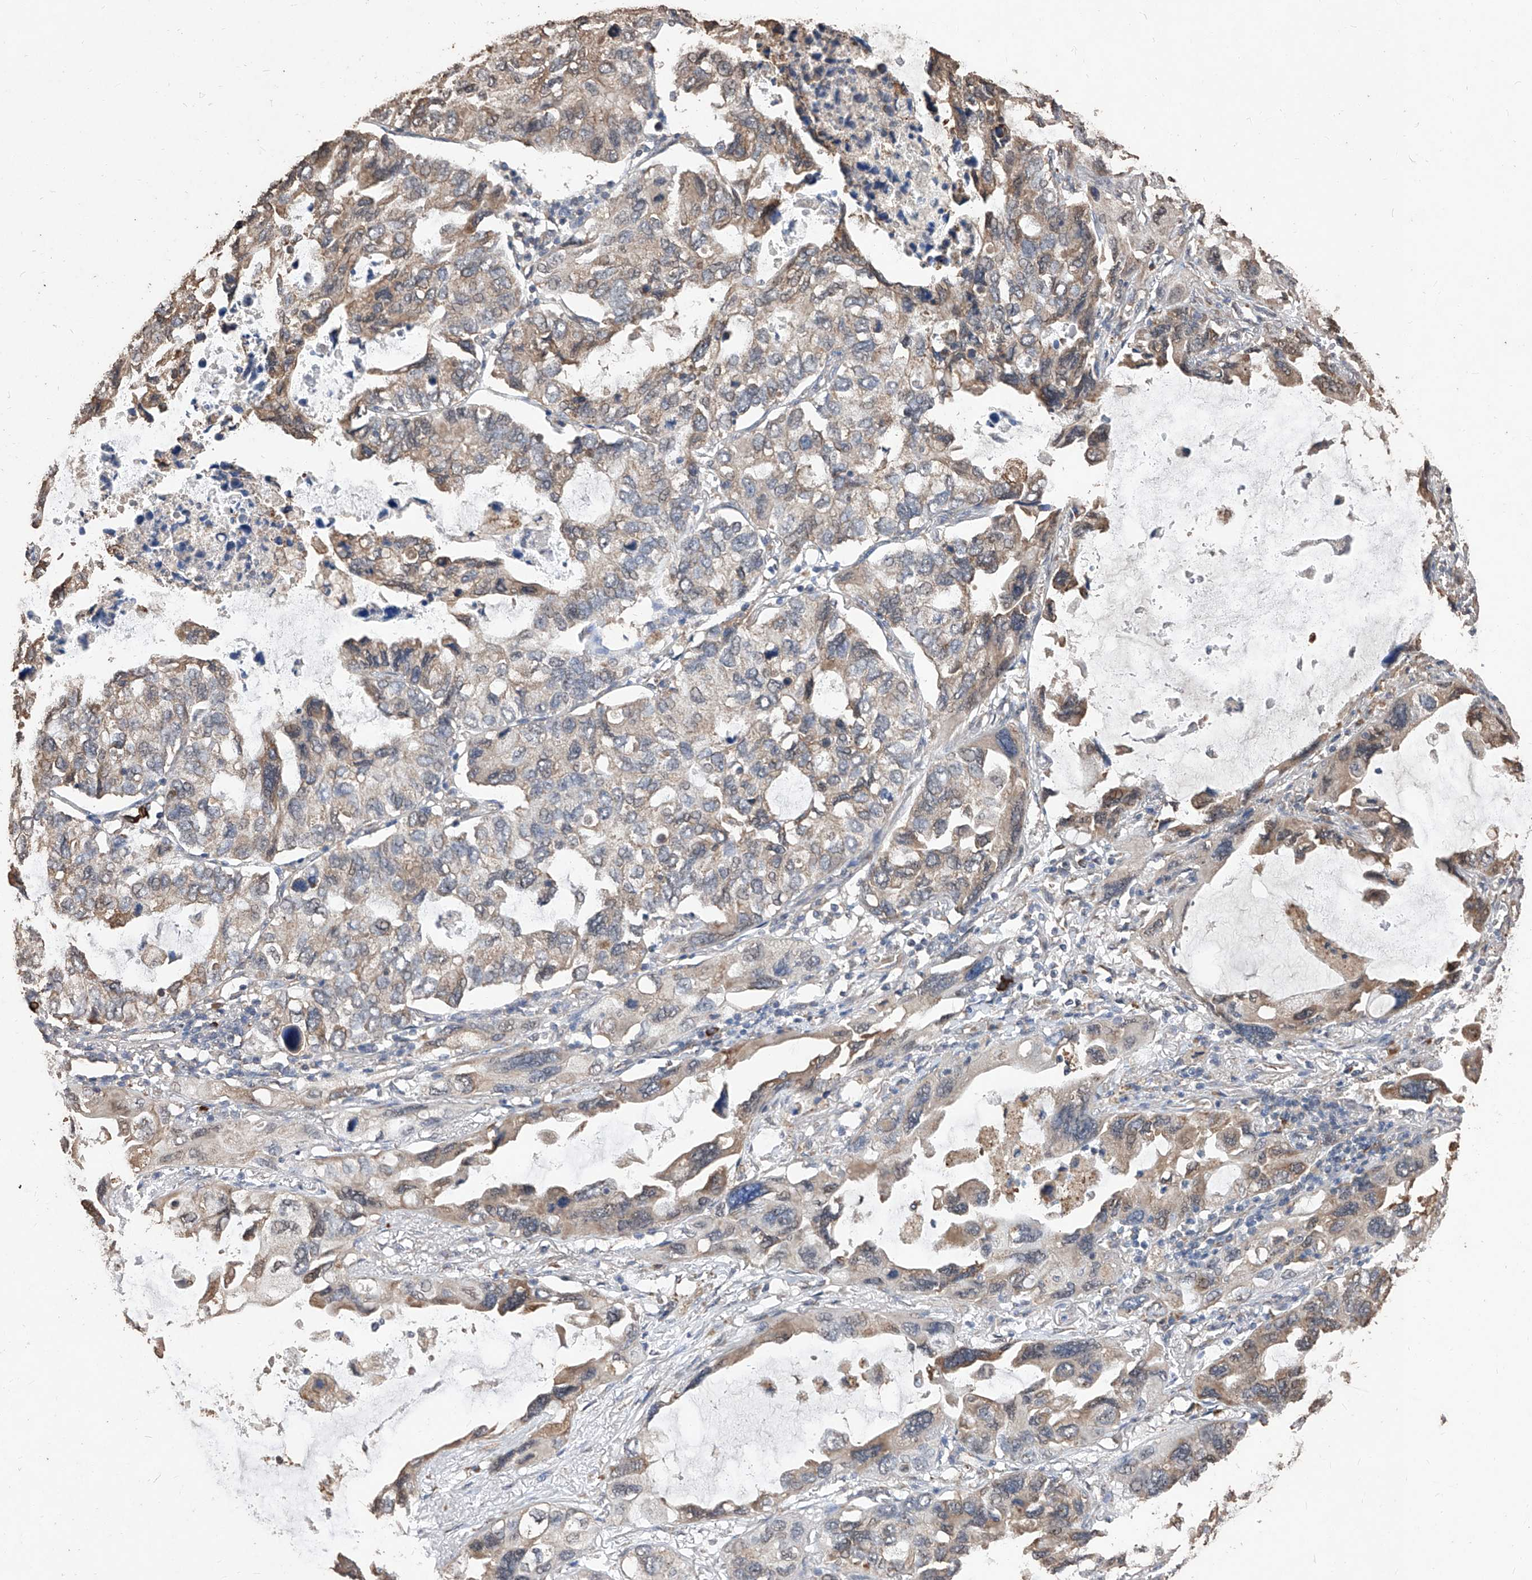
{"staining": {"intensity": "weak", "quantity": ">75%", "location": "cytoplasmic/membranous"}, "tissue": "lung cancer", "cell_type": "Tumor cells", "image_type": "cancer", "snomed": [{"axis": "morphology", "description": "Squamous cell carcinoma, NOS"}, {"axis": "topography", "description": "Lung"}], "caption": "Human lung squamous cell carcinoma stained with a brown dye demonstrates weak cytoplasmic/membranous positive positivity in about >75% of tumor cells.", "gene": "EML1", "patient": {"sex": "female", "age": 73}}